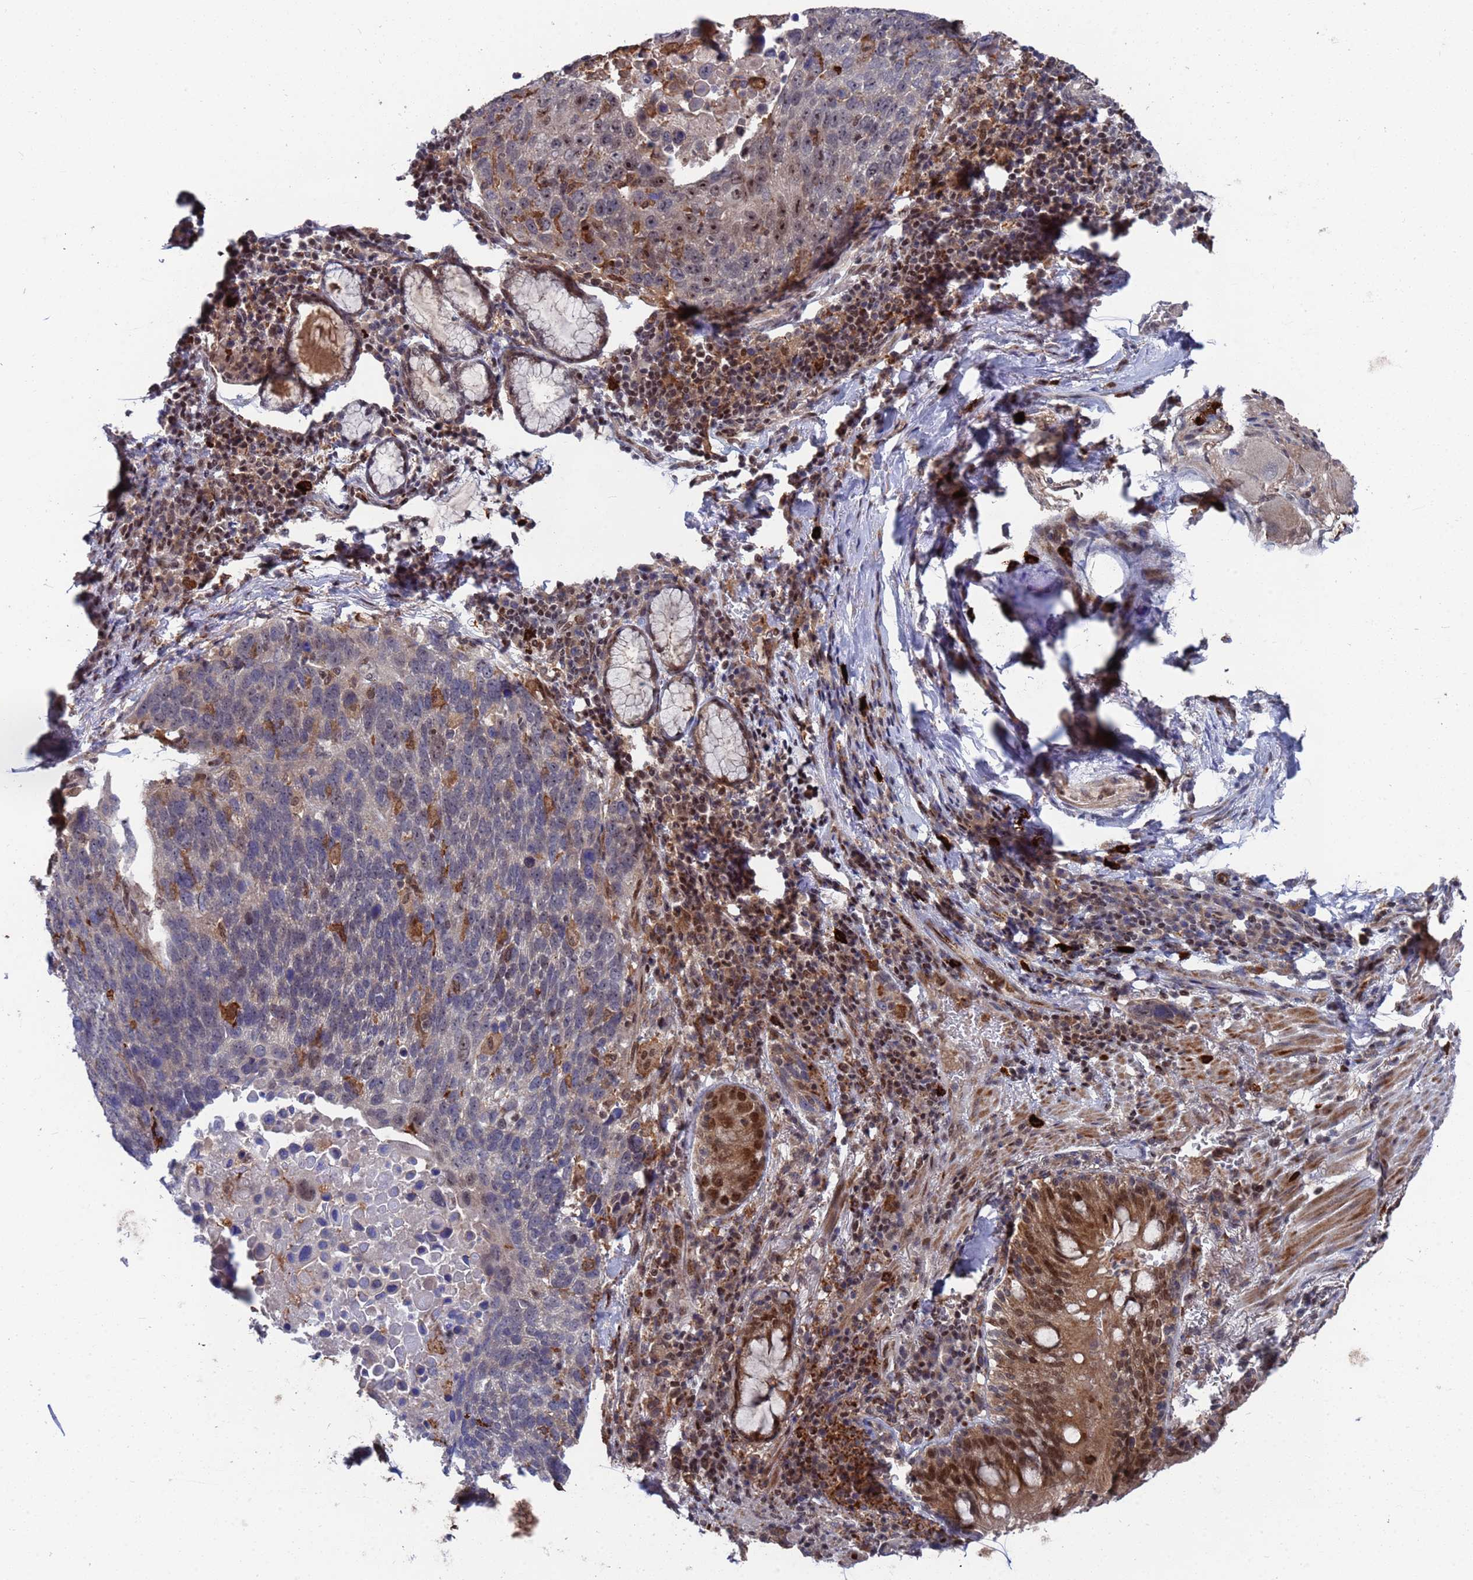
{"staining": {"intensity": "moderate", "quantity": "<25%", "location": "nuclear"}, "tissue": "lung cancer", "cell_type": "Tumor cells", "image_type": "cancer", "snomed": [{"axis": "morphology", "description": "Squamous cell carcinoma, NOS"}, {"axis": "topography", "description": "Lung"}], "caption": "This histopathology image displays immunohistochemistry (IHC) staining of lung squamous cell carcinoma, with low moderate nuclear staining in about <25% of tumor cells.", "gene": "TMBIM6", "patient": {"sex": "male", "age": 66}}